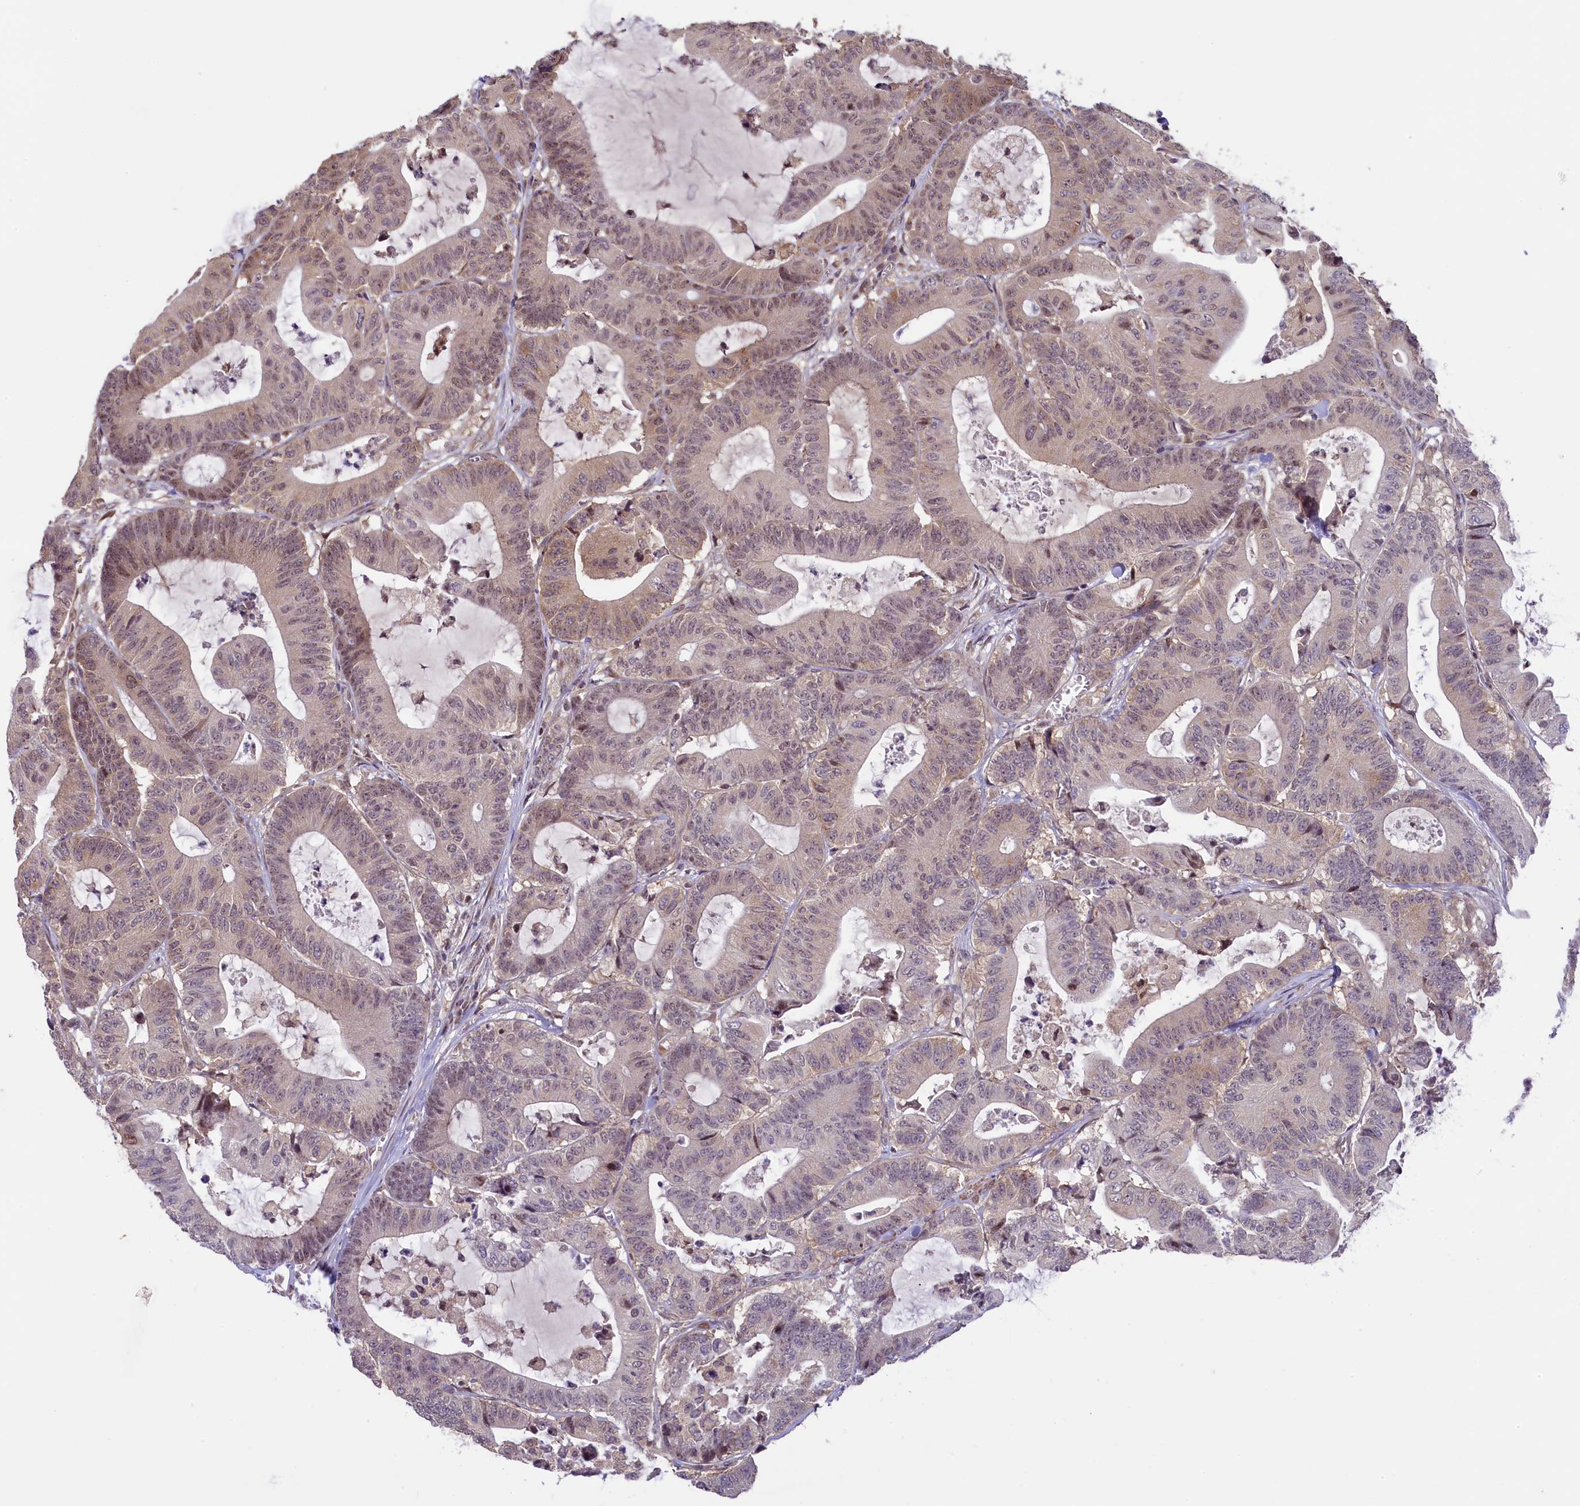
{"staining": {"intensity": "weak", "quantity": ">75%", "location": "cytoplasmic/membranous,nuclear"}, "tissue": "colorectal cancer", "cell_type": "Tumor cells", "image_type": "cancer", "snomed": [{"axis": "morphology", "description": "Adenocarcinoma, NOS"}, {"axis": "topography", "description": "Colon"}], "caption": "Approximately >75% of tumor cells in adenocarcinoma (colorectal) demonstrate weak cytoplasmic/membranous and nuclear protein expression as visualized by brown immunohistochemical staining.", "gene": "RBBP8", "patient": {"sex": "female", "age": 84}}